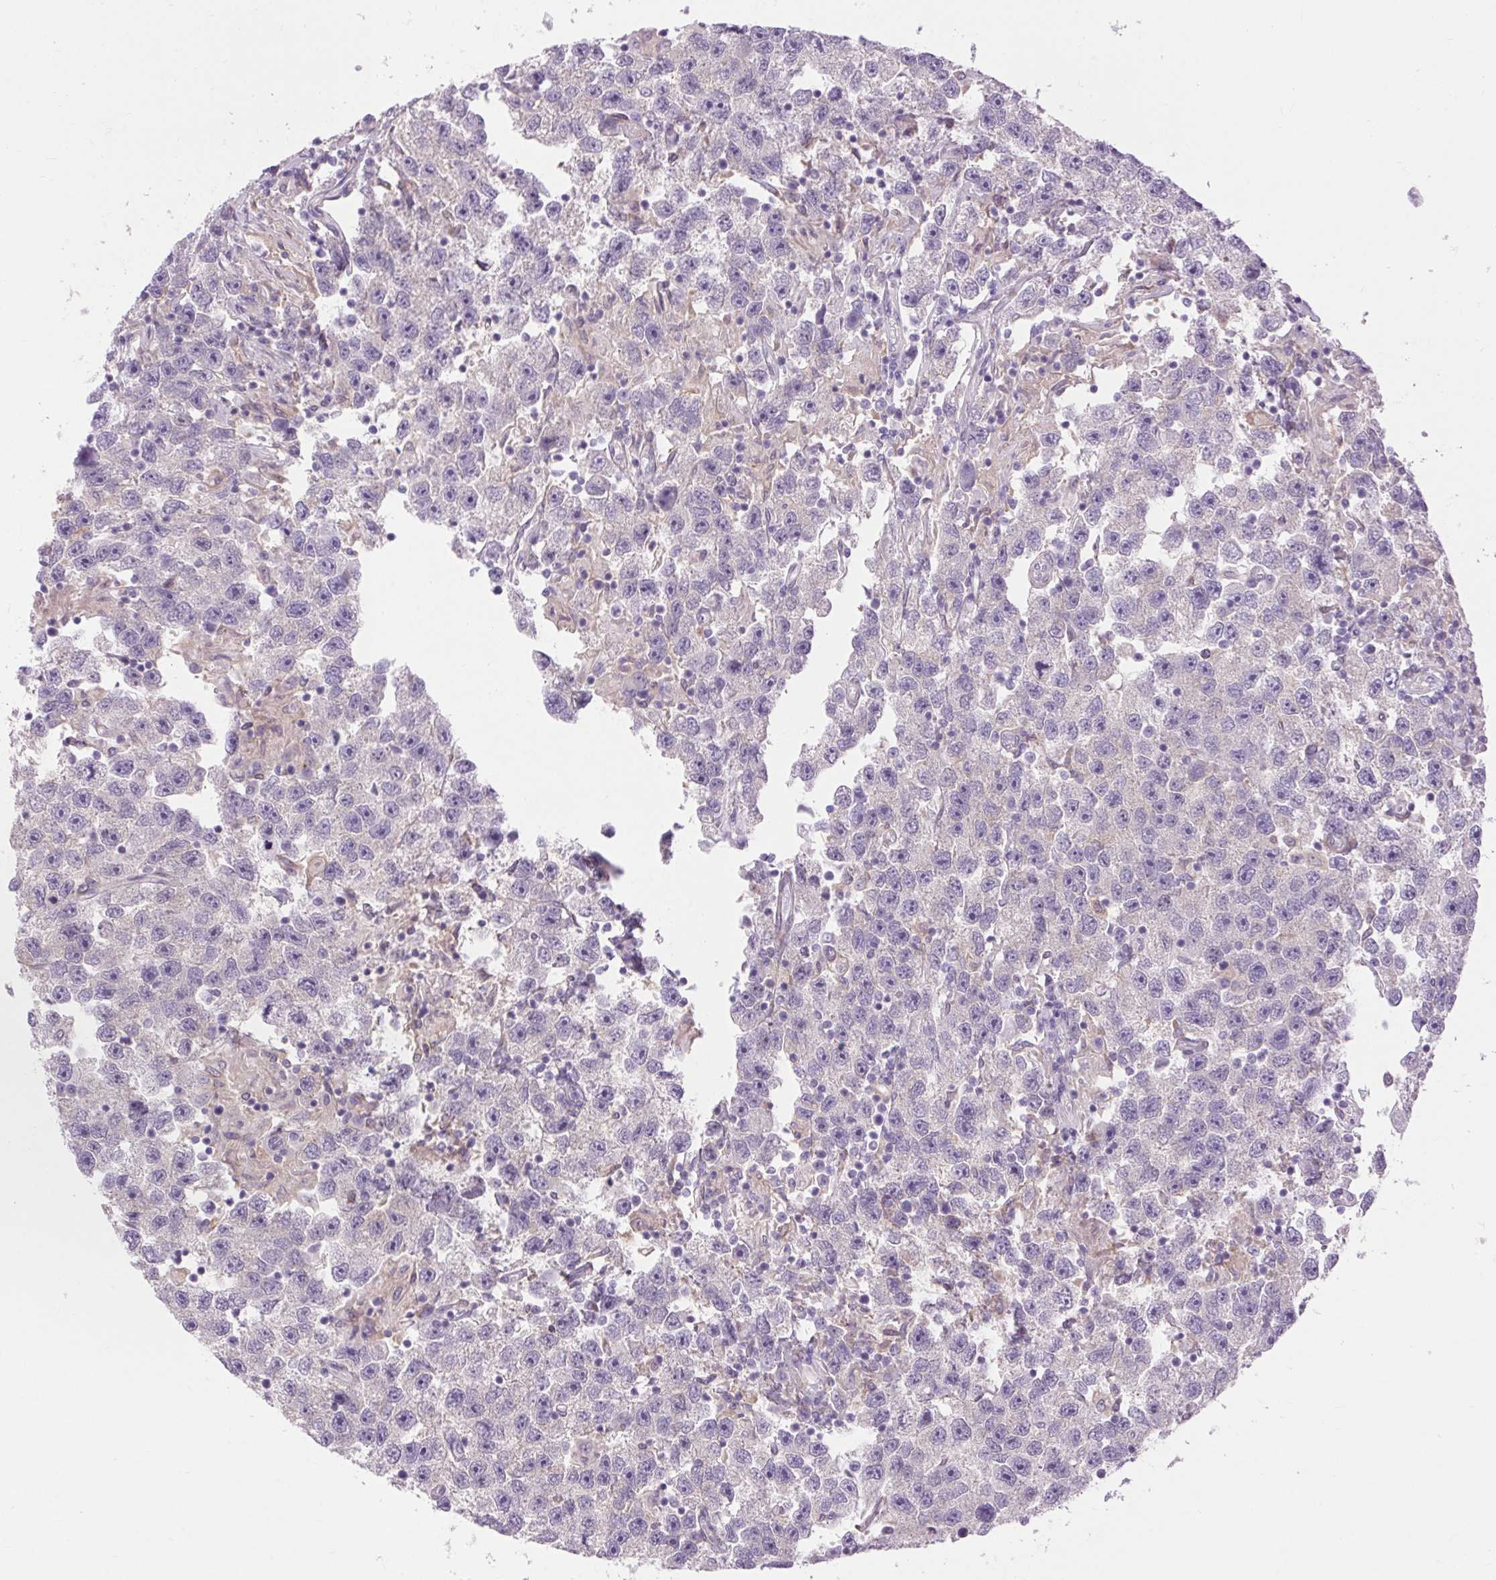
{"staining": {"intensity": "negative", "quantity": "none", "location": "none"}, "tissue": "testis cancer", "cell_type": "Tumor cells", "image_type": "cancer", "snomed": [{"axis": "morphology", "description": "Seminoma, NOS"}, {"axis": "topography", "description": "Testis"}], "caption": "Tumor cells are negative for brown protein staining in seminoma (testis).", "gene": "SOWAHC", "patient": {"sex": "male", "age": 26}}